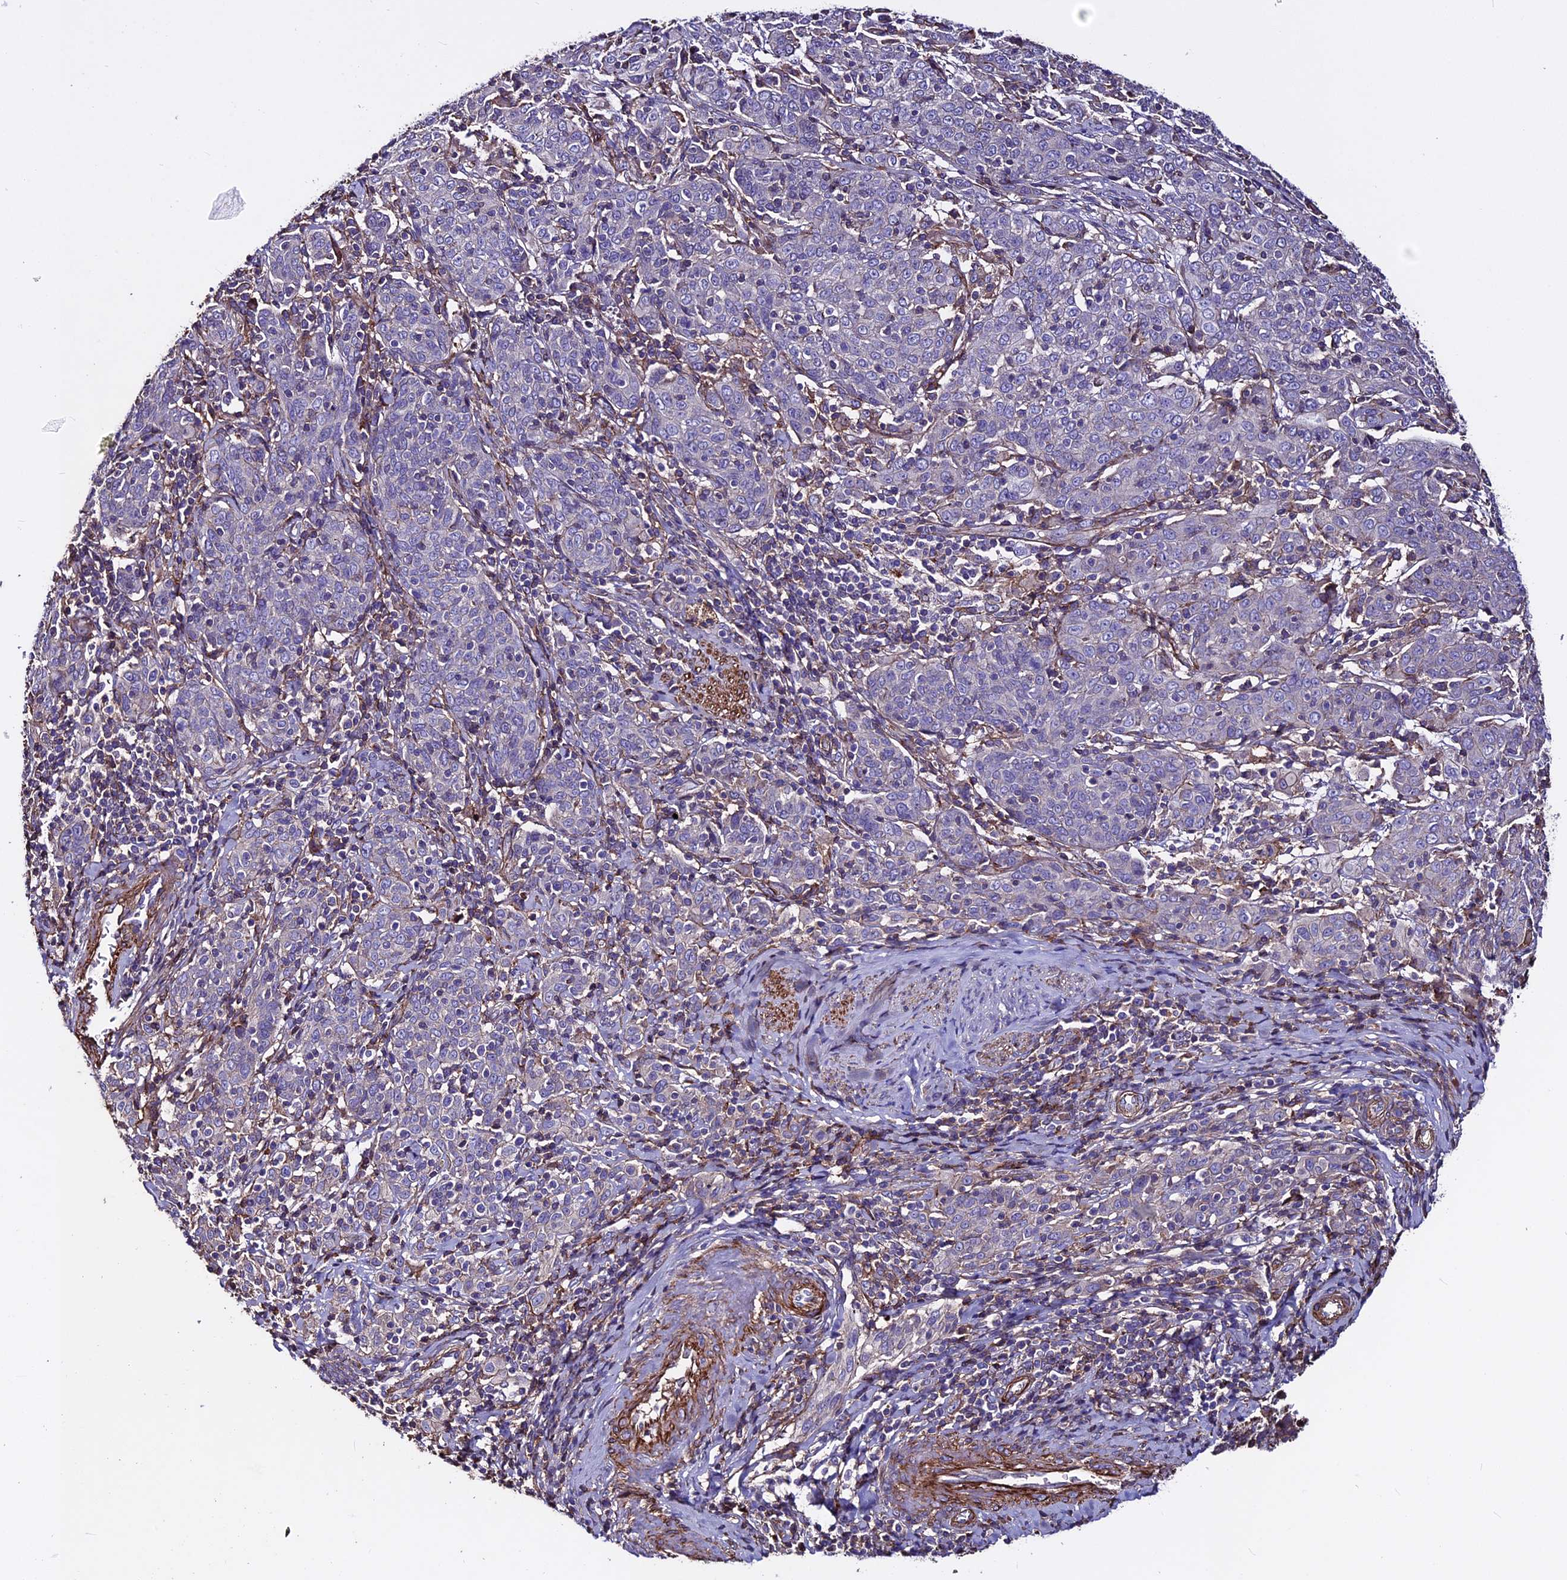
{"staining": {"intensity": "negative", "quantity": "none", "location": "none"}, "tissue": "cervical cancer", "cell_type": "Tumor cells", "image_type": "cancer", "snomed": [{"axis": "morphology", "description": "Squamous cell carcinoma, NOS"}, {"axis": "topography", "description": "Cervix"}], "caption": "This is a image of IHC staining of cervical cancer, which shows no positivity in tumor cells.", "gene": "EVA1B", "patient": {"sex": "female", "age": 67}}